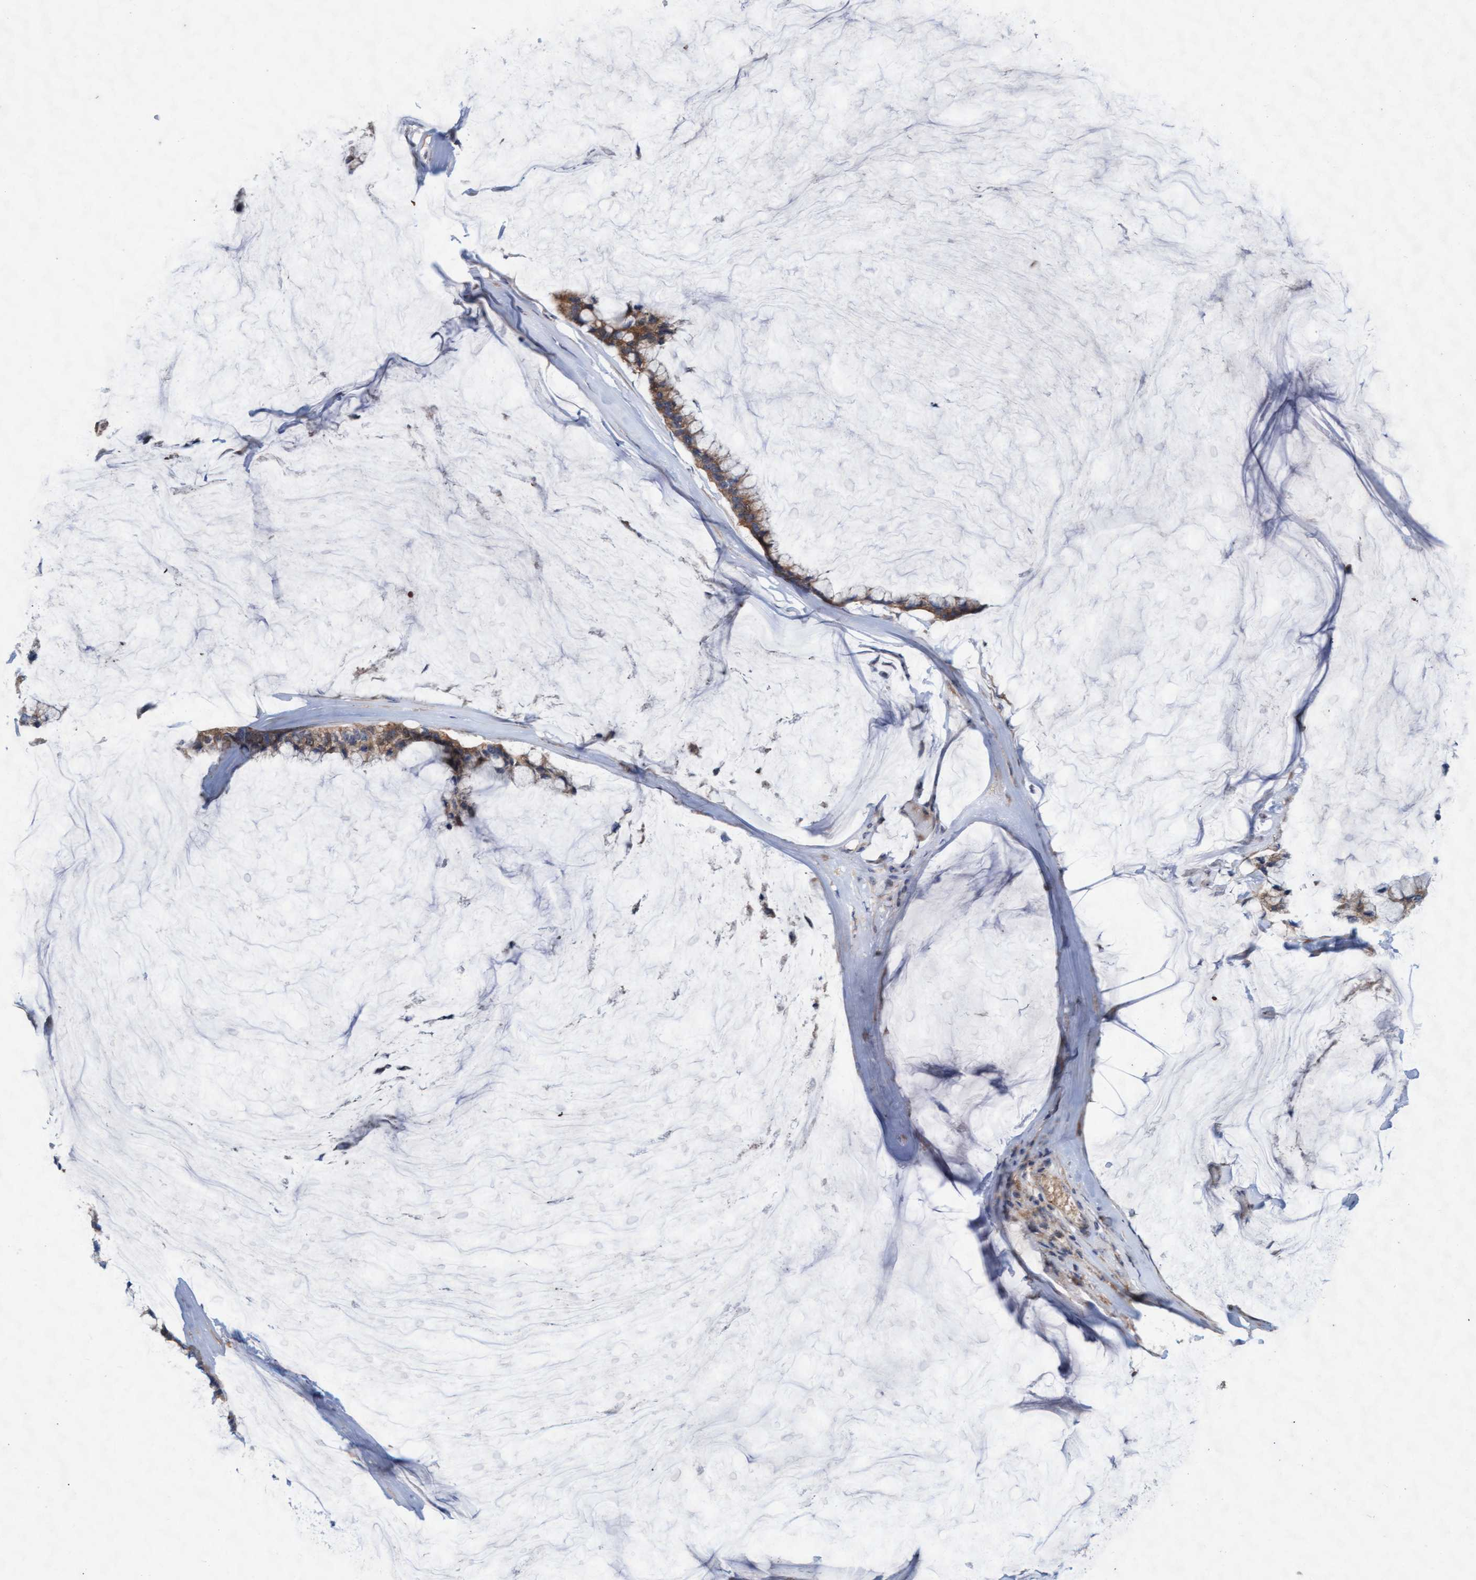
{"staining": {"intensity": "moderate", "quantity": ">75%", "location": "cytoplasmic/membranous"}, "tissue": "ovarian cancer", "cell_type": "Tumor cells", "image_type": "cancer", "snomed": [{"axis": "morphology", "description": "Cystadenocarcinoma, mucinous, NOS"}, {"axis": "topography", "description": "Ovary"}], "caption": "Ovarian cancer stained with immunohistochemistry displays moderate cytoplasmic/membranous positivity in about >75% of tumor cells.", "gene": "ABCF2", "patient": {"sex": "female", "age": 39}}